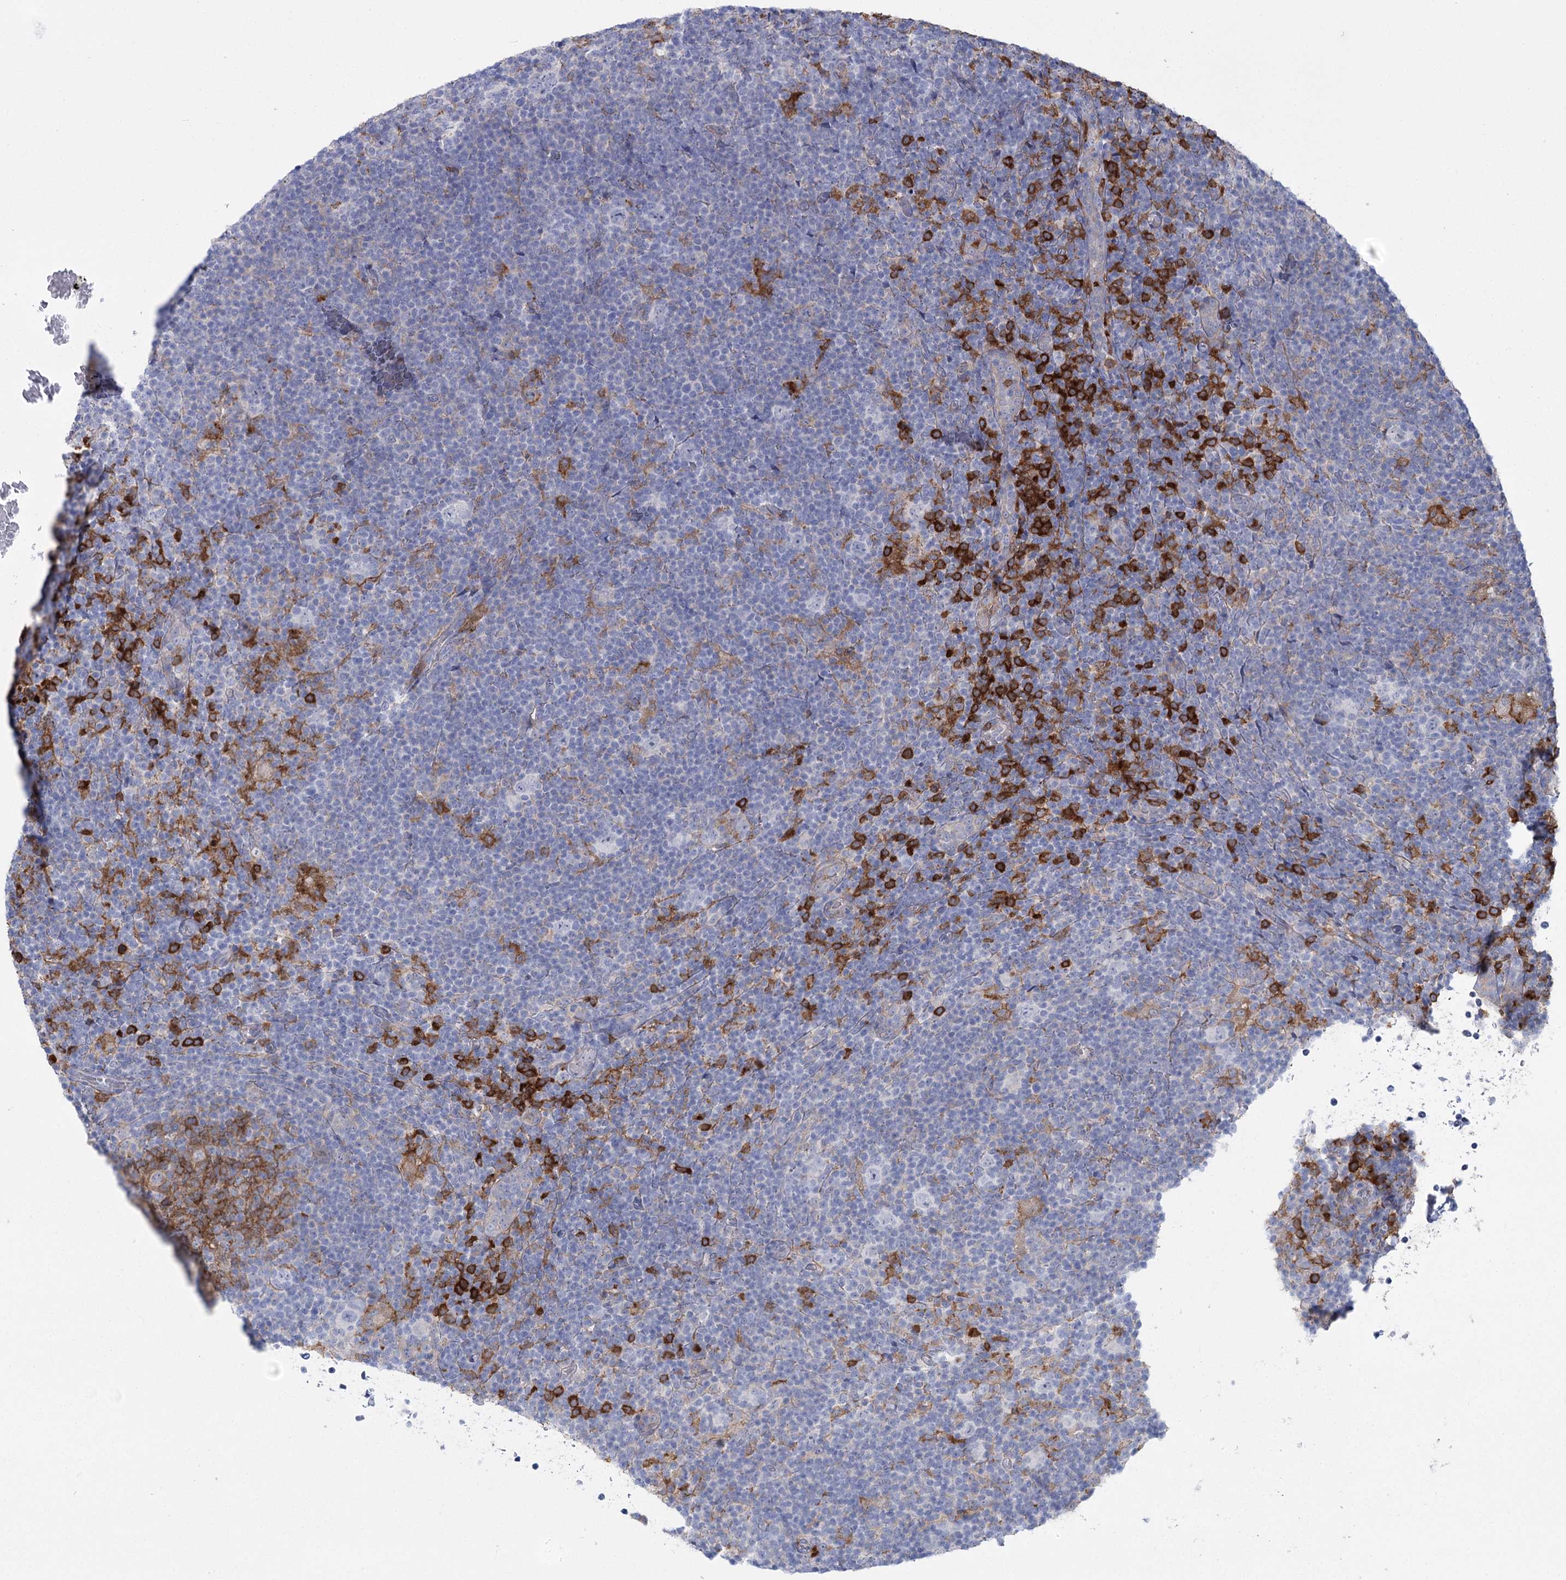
{"staining": {"intensity": "negative", "quantity": "none", "location": "none"}, "tissue": "lymphoma", "cell_type": "Tumor cells", "image_type": "cancer", "snomed": [{"axis": "morphology", "description": "Hodgkin's disease, NOS"}, {"axis": "topography", "description": "Lymph node"}], "caption": "High power microscopy histopathology image of an IHC photomicrograph of Hodgkin's disease, revealing no significant expression in tumor cells.", "gene": "CCDC88A", "patient": {"sex": "female", "age": 57}}